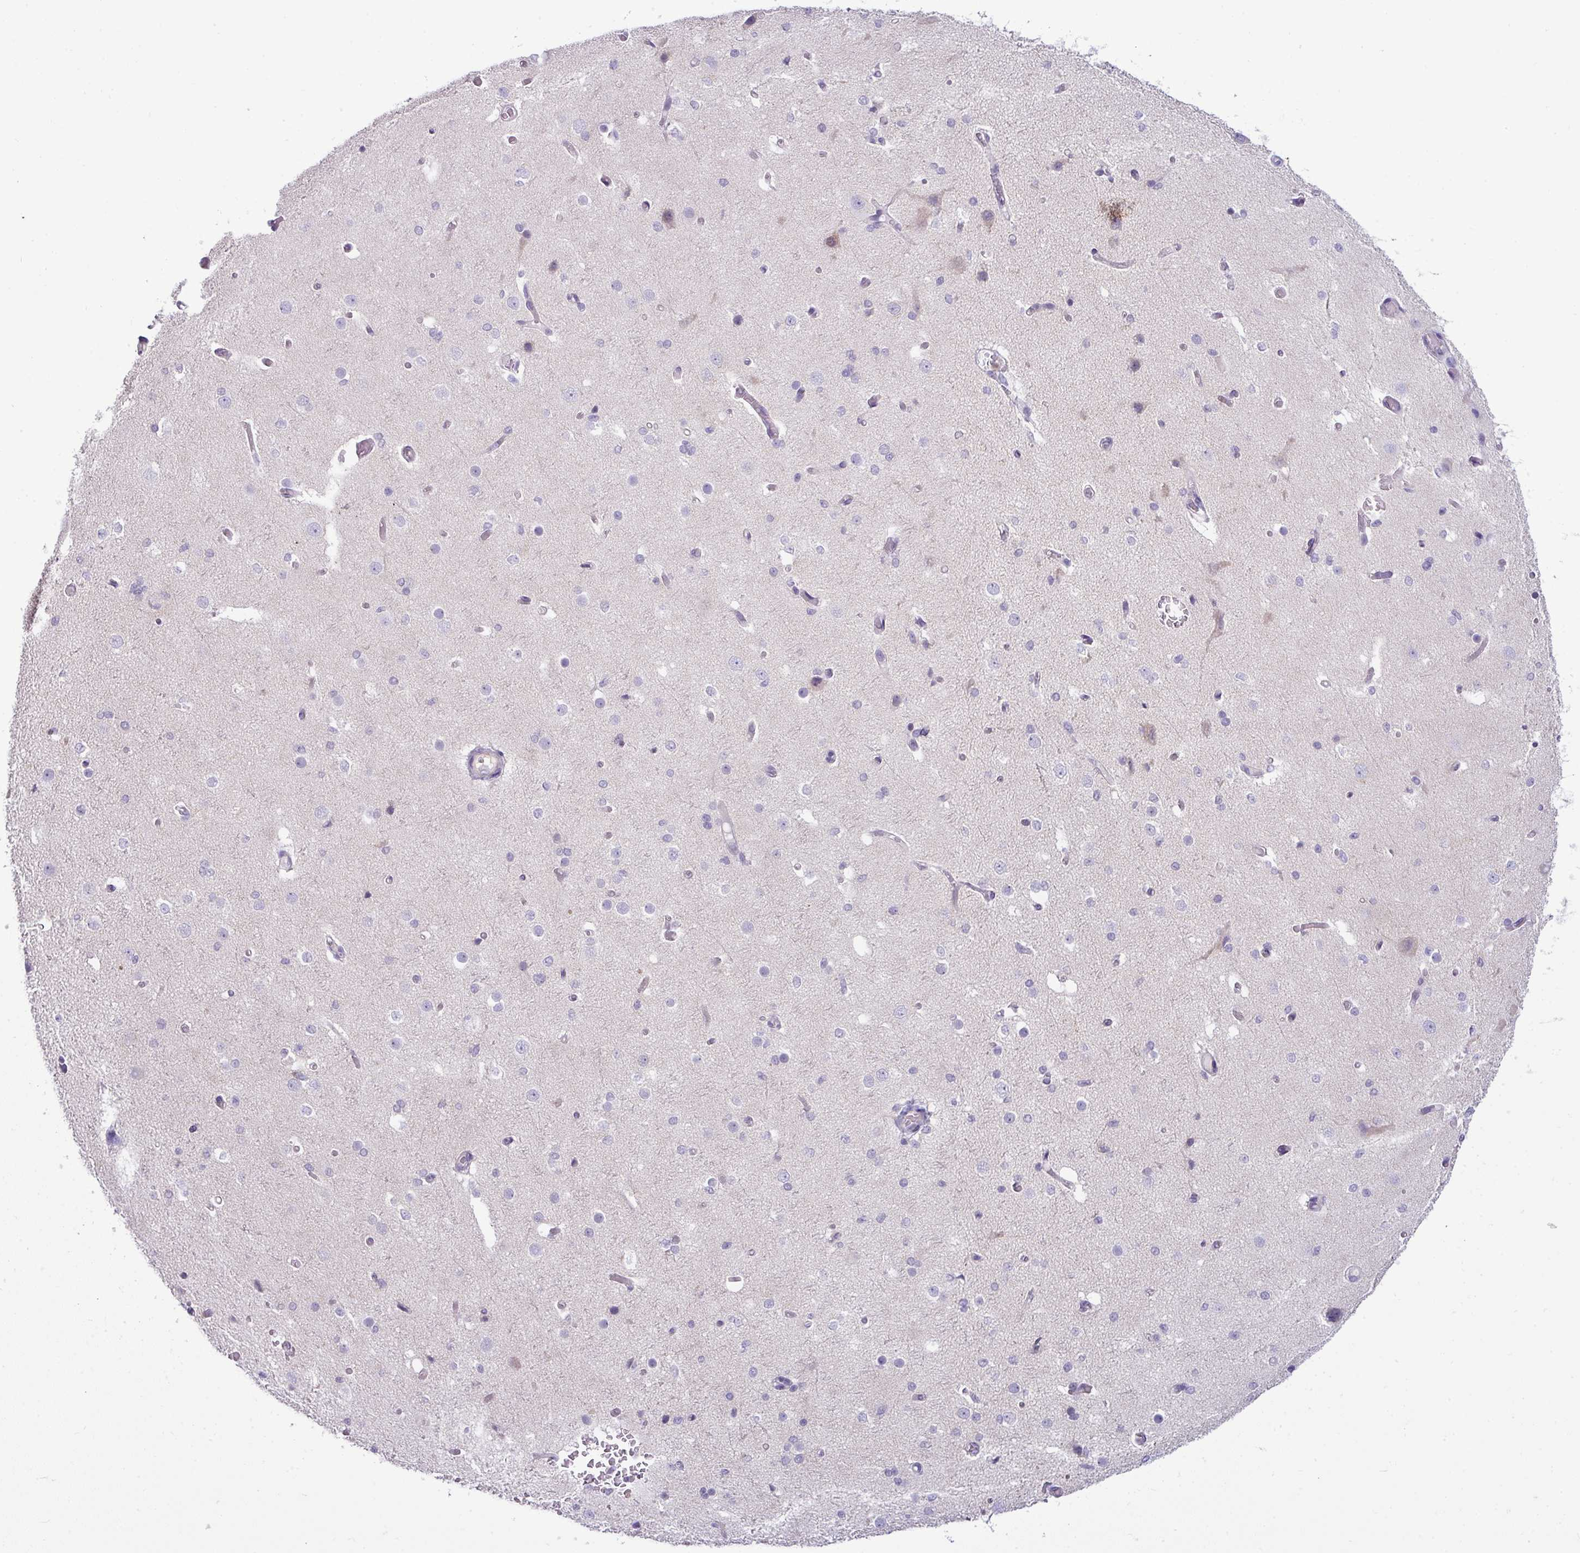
{"staining": {"intensity": "negative", "quantity": "none", "location": "none"}, "tissue": "cerebral cortex", "cell_type": "Endothelial cells", "image_type": "normal", "snomed": [{"axis": "morphology", "description": "Normal tissue, NOS"}, {"axis": "morphology", "description": "Inflammation, NOS"}, {"axis": "topography", "description": "Cerebral cortex"}], "caption": "High power microscopy image of an IHC micrograph of benign cerebral cortex, revealing no significant expression in endothelial cells.", "gene": "HBEGF", "patient": {"sex": "male", "age": 6}}